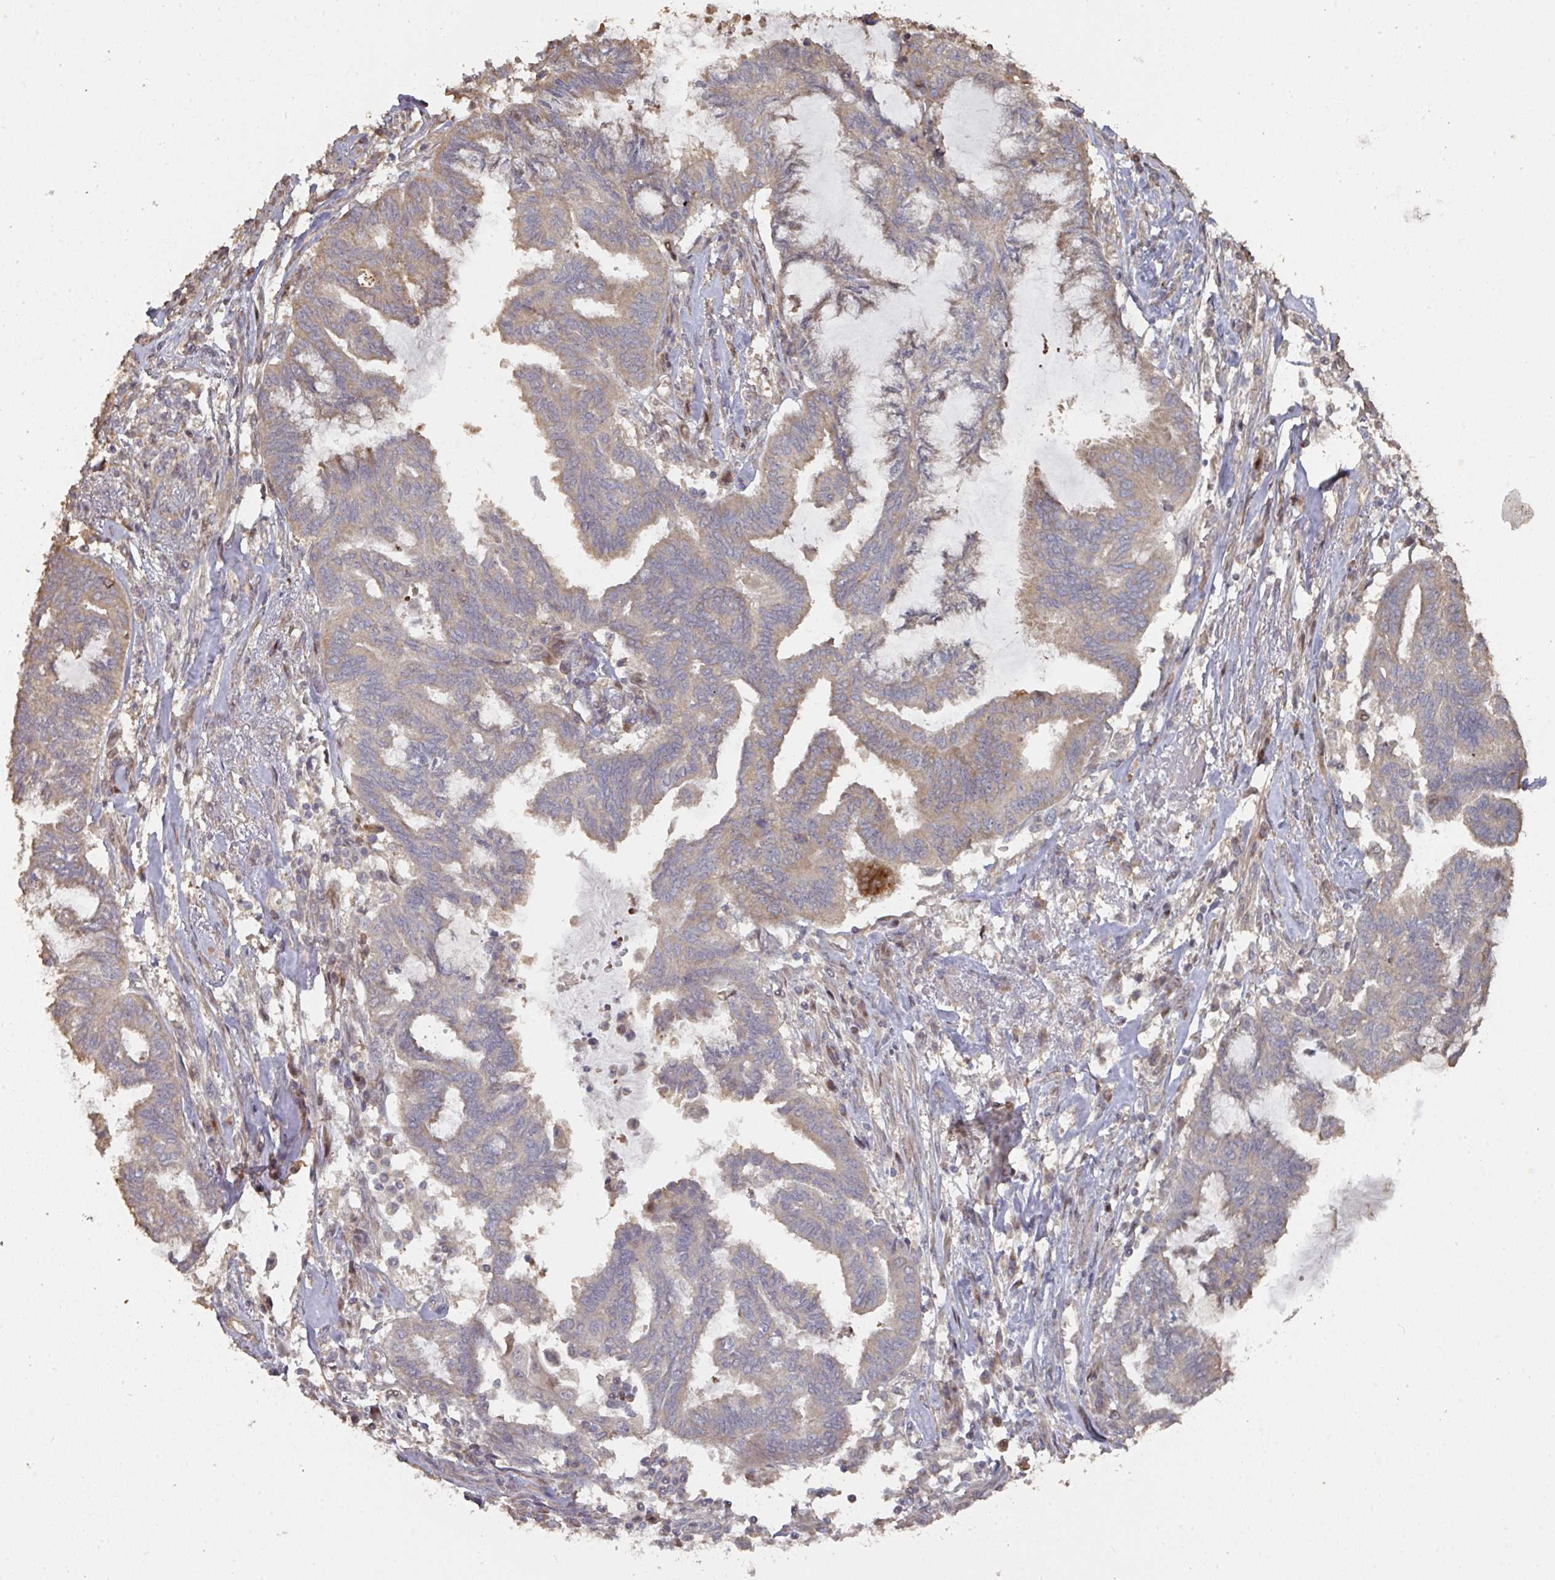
{"staining": {"intensity": "moderate", "quantity": "25%-75%", "location": "cytoplasmic/membranous"}, "tissue": "endometrial cancer", "cell_type": "Tumor cells", "image_type": "cancer", "snomed": [{"axis": "morphology", "description": "Adenocarcinoma, NOS"}, {"axis": "topography", "description": "Endometrium"}], "caption": "IHC (DAB) staining of adenocarcinoma (endometrial) demonstrates moderate cytoplasmic/membranous protein positivity in about 25%-75% of tumor cells. (IHC, brightfield microscopy, high magnification).", "gene": "CA7", "patient": {"sex": "female", "age": 86}}